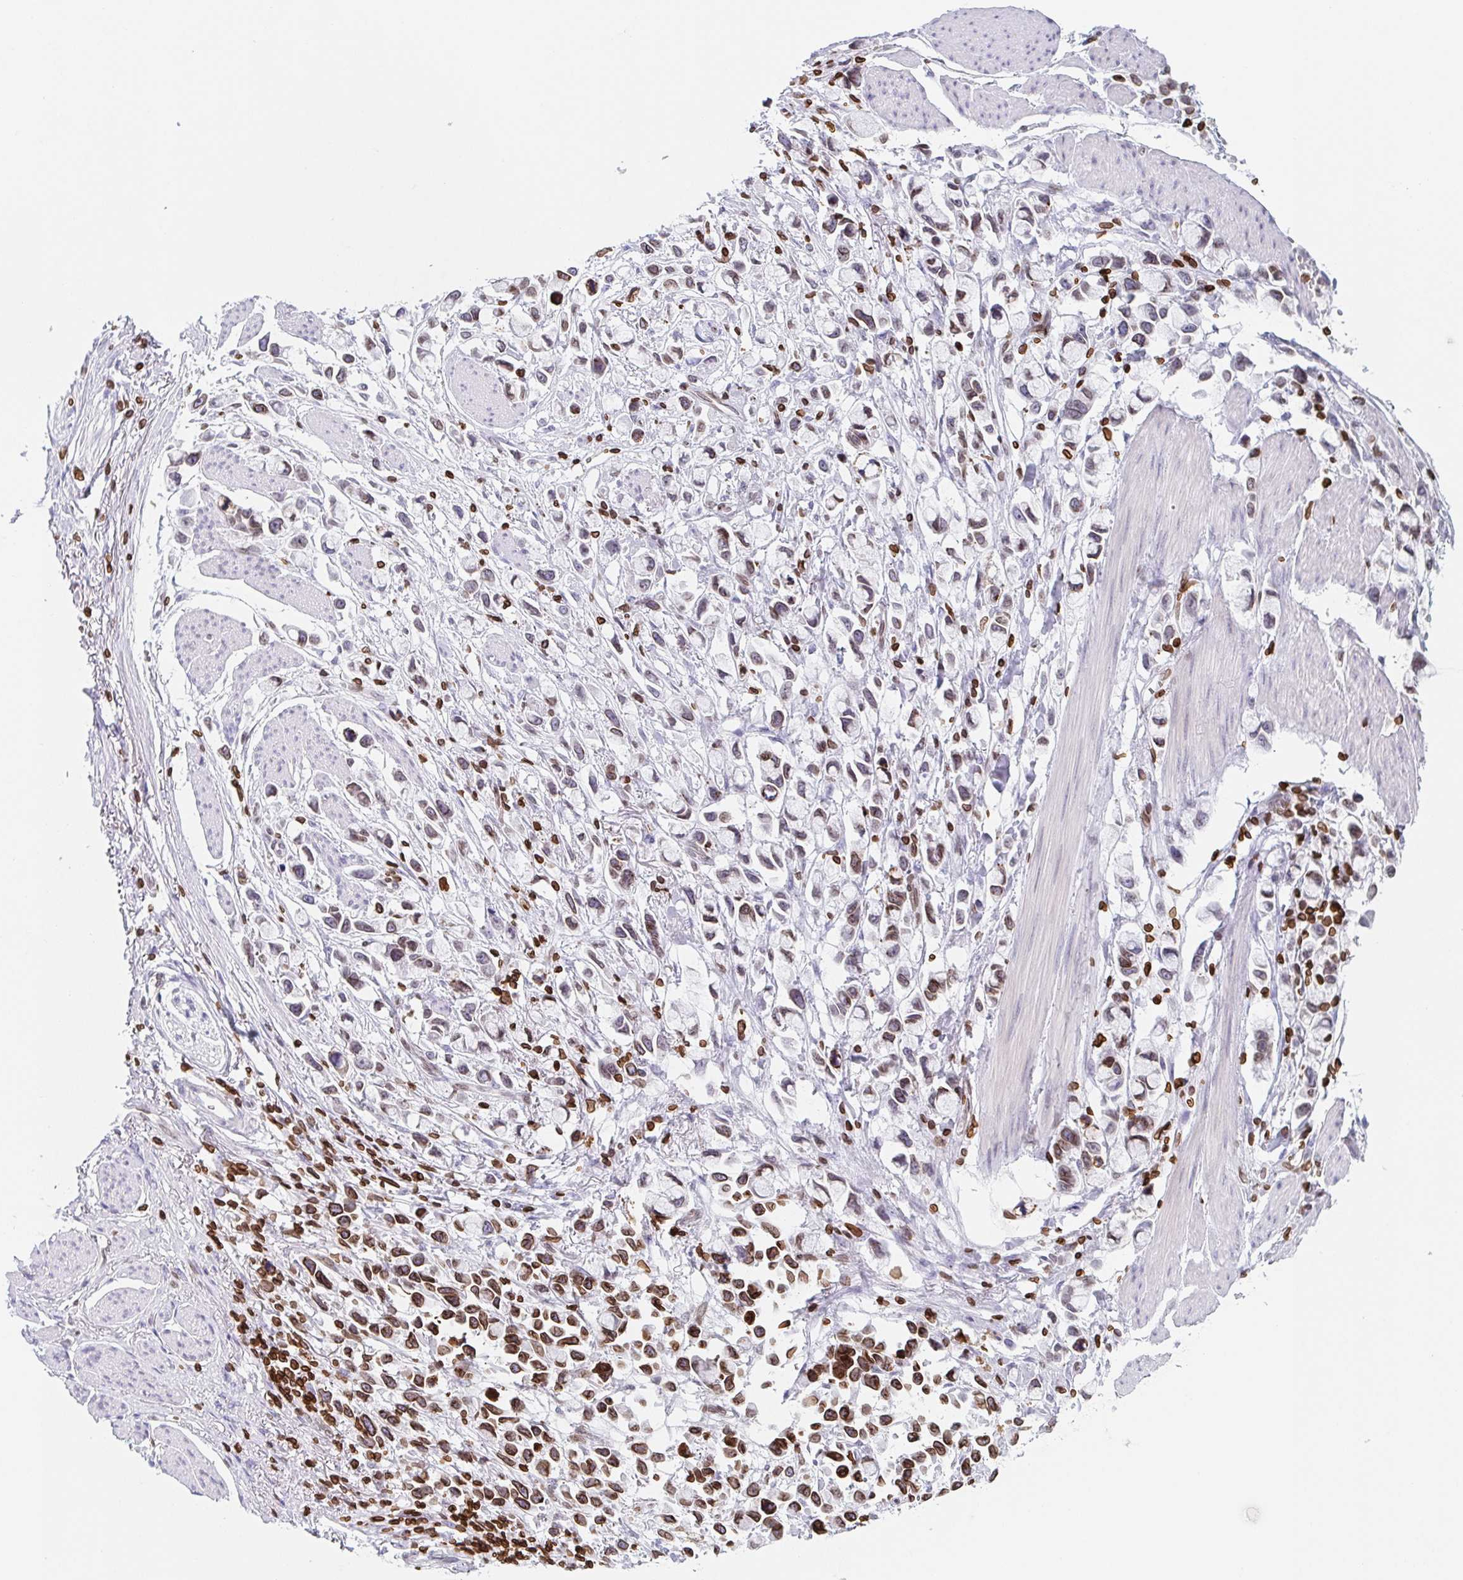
{"staining": {"intensity": "moderate", "quantity": "<25%", "location": "cytoplasmic/membranous,nuclear"}, "tissue": "stomach cancer", "cell_type": "Tumor cells", "image_type": "cancer", "snomed": [{"axis": "morphology", "description": "Adenocarcinoma, NOS"}, {"axis": "topography", "description": "Stomach"}], "caption": "DAB (3,3'-diaminobenzidine) immunohistochemical staining of human adenocarcinoma (stomach) reveals moderate cytoplasmic/membranous and nuclear protein positivity in about <25% of tumor cells.", "gene": "BTBD7", "patient": {"sex": "female", "age": 81}}